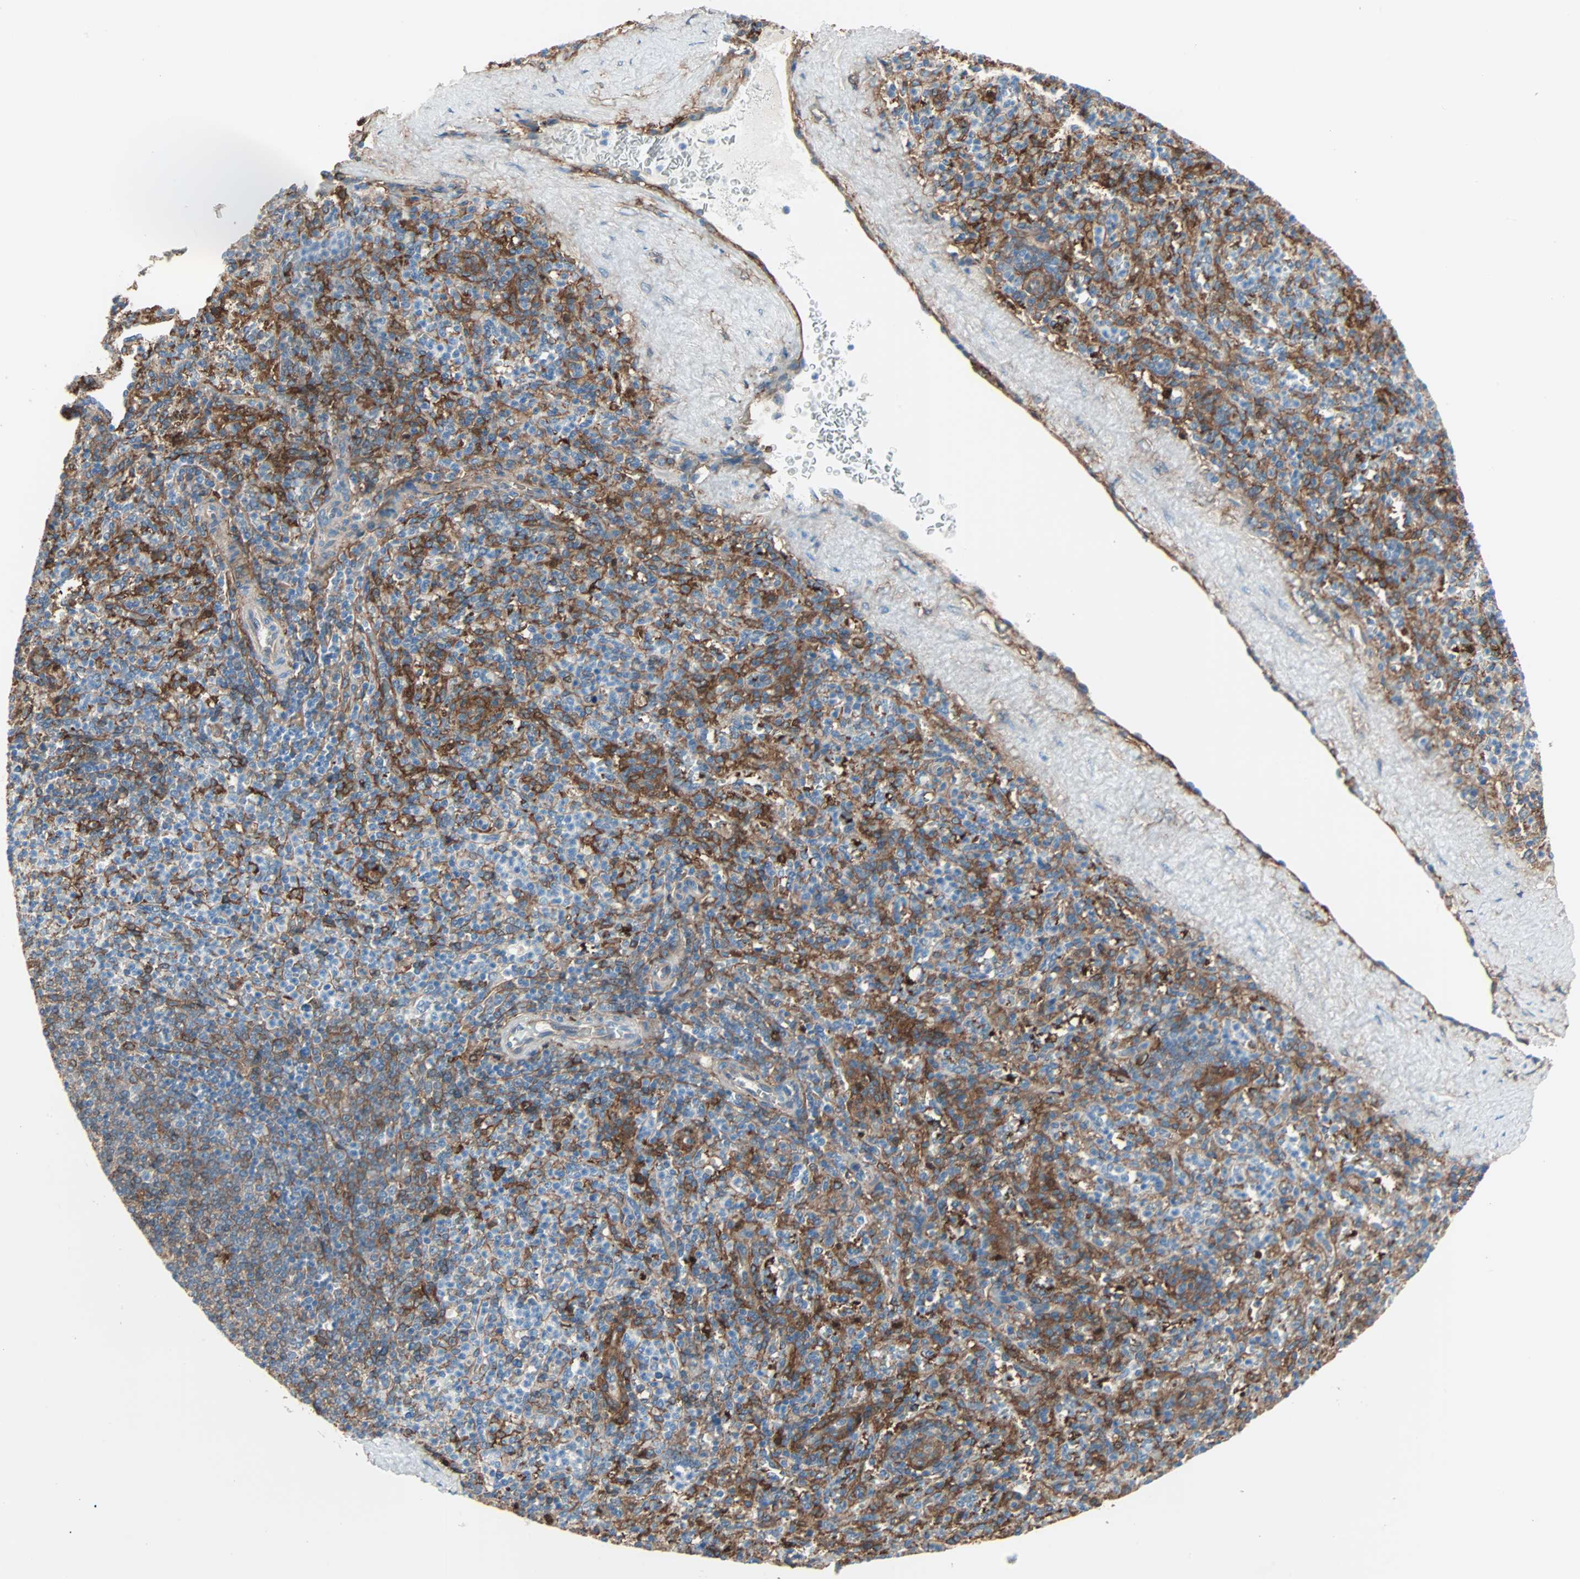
{"staining": {"intensity": "strong", "quantity": "25%-75%", "location": "cytoplasmic/membranous"}, "tissue": "spleen", "cell_type": "Cells in red pulp", "image_type": "normal", "snomed": [{"axis": "morphology", "description": "Normal tissue, NOS"}, {"axis": "topography", "description": "Spleen"}], "caption": "Human spleen stained with a brown dye shows strong cytoplasmic/membranous positive expression in about 25%-75% of cells in red pulp.", "gene": "EPB41L2", "patient": {"sex": "male", "age": 36}}